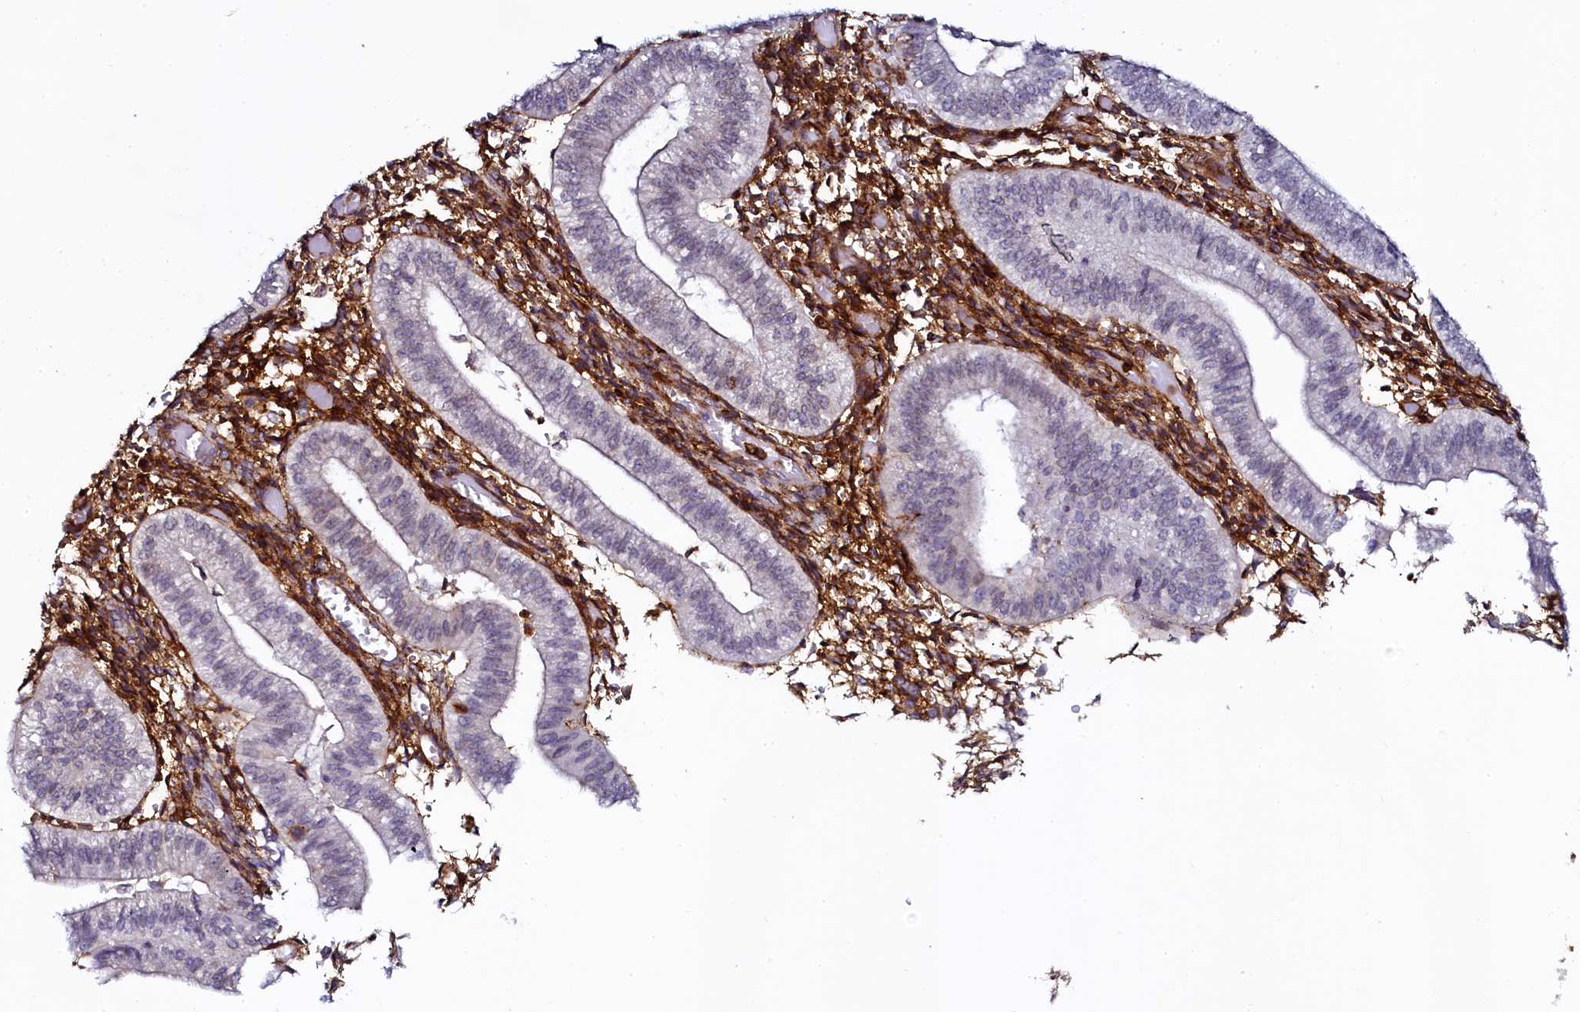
{"staining": {"intensity": "moderate", "quantity": ">75%", "location": "cytoplasmic/membranous"}, "tissue": "endometrium", "cell_type": "Cells in endometrial stroma", "image_type": "normal", "snomed": [{"axis": "morphology", "description": "Normal tissue, NOS"}, {"axis": "topography", "description": "Endometrium"}], "caption": "The micrograph shows immunohistochemical staining of benign endometrium. There is moderate cytoplasmic/membranous positivity is present in about >75% of cells in endometrial stroma. (DAB (3,3'-diaminobenzidine) IHC, brown staining for protein, blue staining for nuclei).", "gene": "AAAS", "patient": {"sex": "female", "age": 34}}